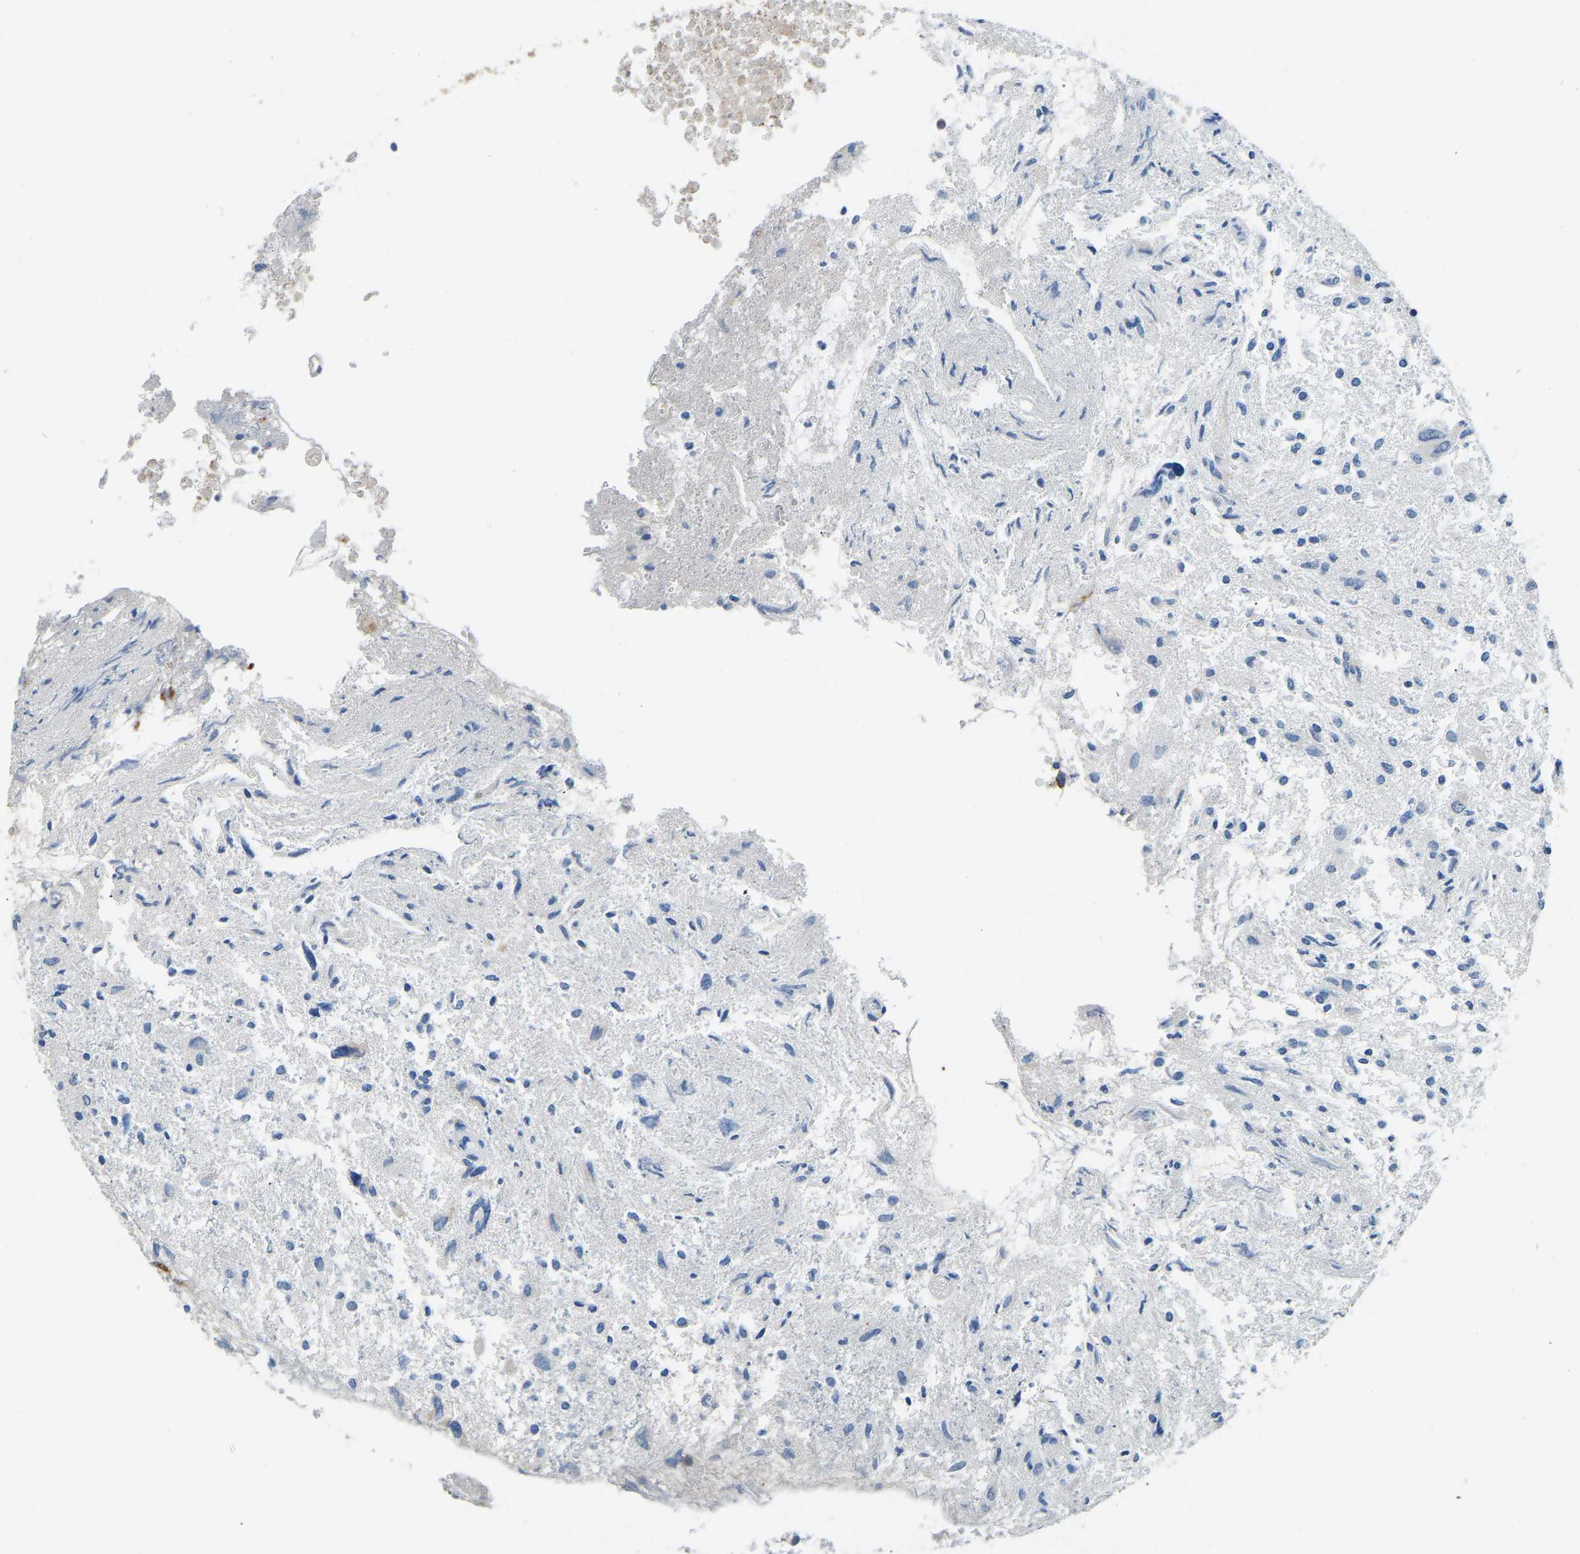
{"staining": {"intensity": "negative", "quantity": "none", "location": "none"}, "tissue": "glioma", "cell_type": "Tumor cells", "image_type": "cancer", "snomed": [{"axis": "morphology", "description": "Glioma, malignant, High grade"}, {"axis": "topography", "description": "Brain"}], "caption": "There is no significant expression in tumor cells of malignant glioma (high-grade).", "gene": "ZNF200", "patient": {"sex": "female", "age": 59}}